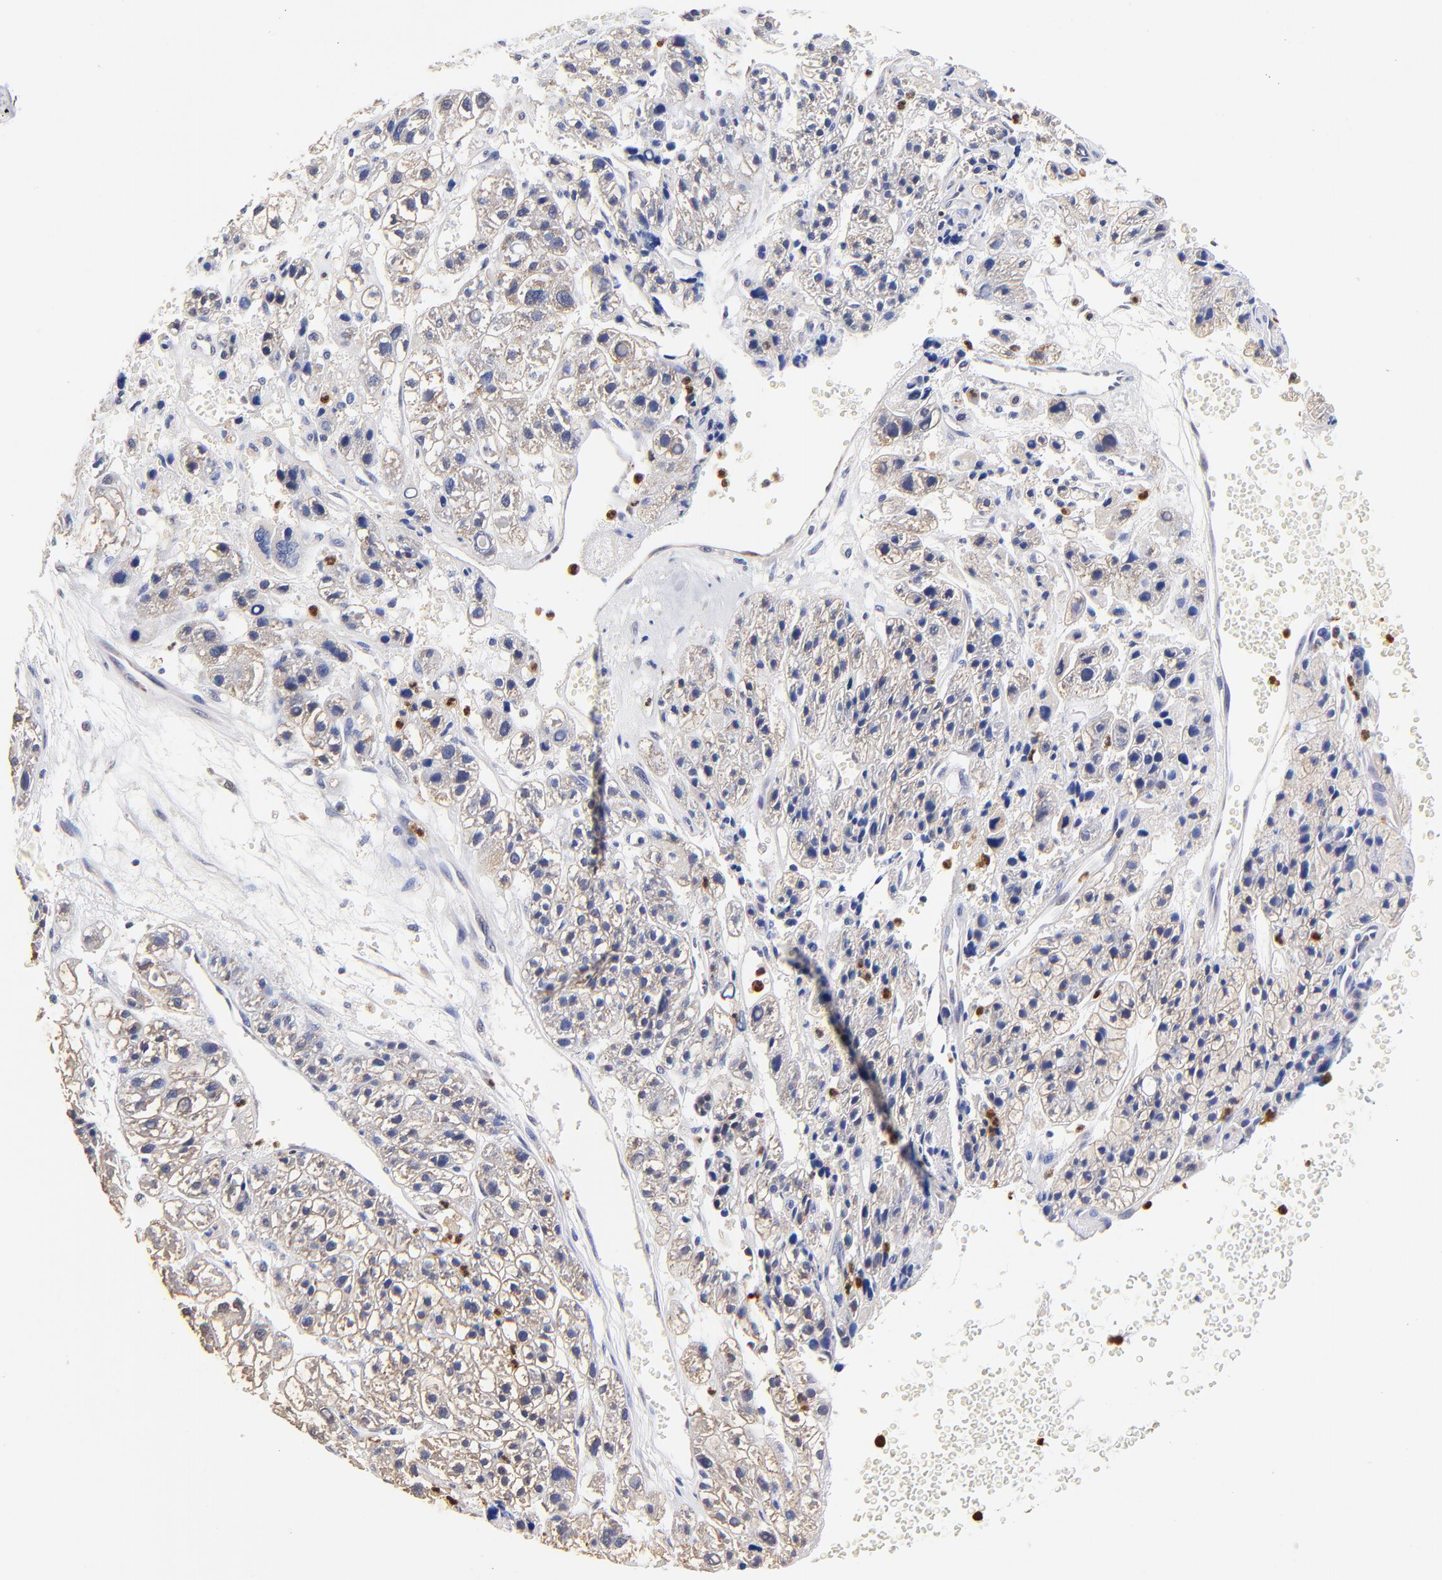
{"staining": {"intensity": "negative", "quantity": "none", "location": "none"}, "tissue": "liver cancer", "cell_type": "Tumor cells", "image_type": "cancer", "snomed": [{"axis": "morphology", "description": "Carcinoma, Hepatocellular, NOS"}, {"axis": "topography", "description": "Liver"}], "caption": "This is an immunohistochemistry (IHC) histopathology image of human liver hepatocellular carcinoma. There is no expression in tumor cells.", "gene": "BBOF1", "patient": {"sex": "female", "age": 85}}